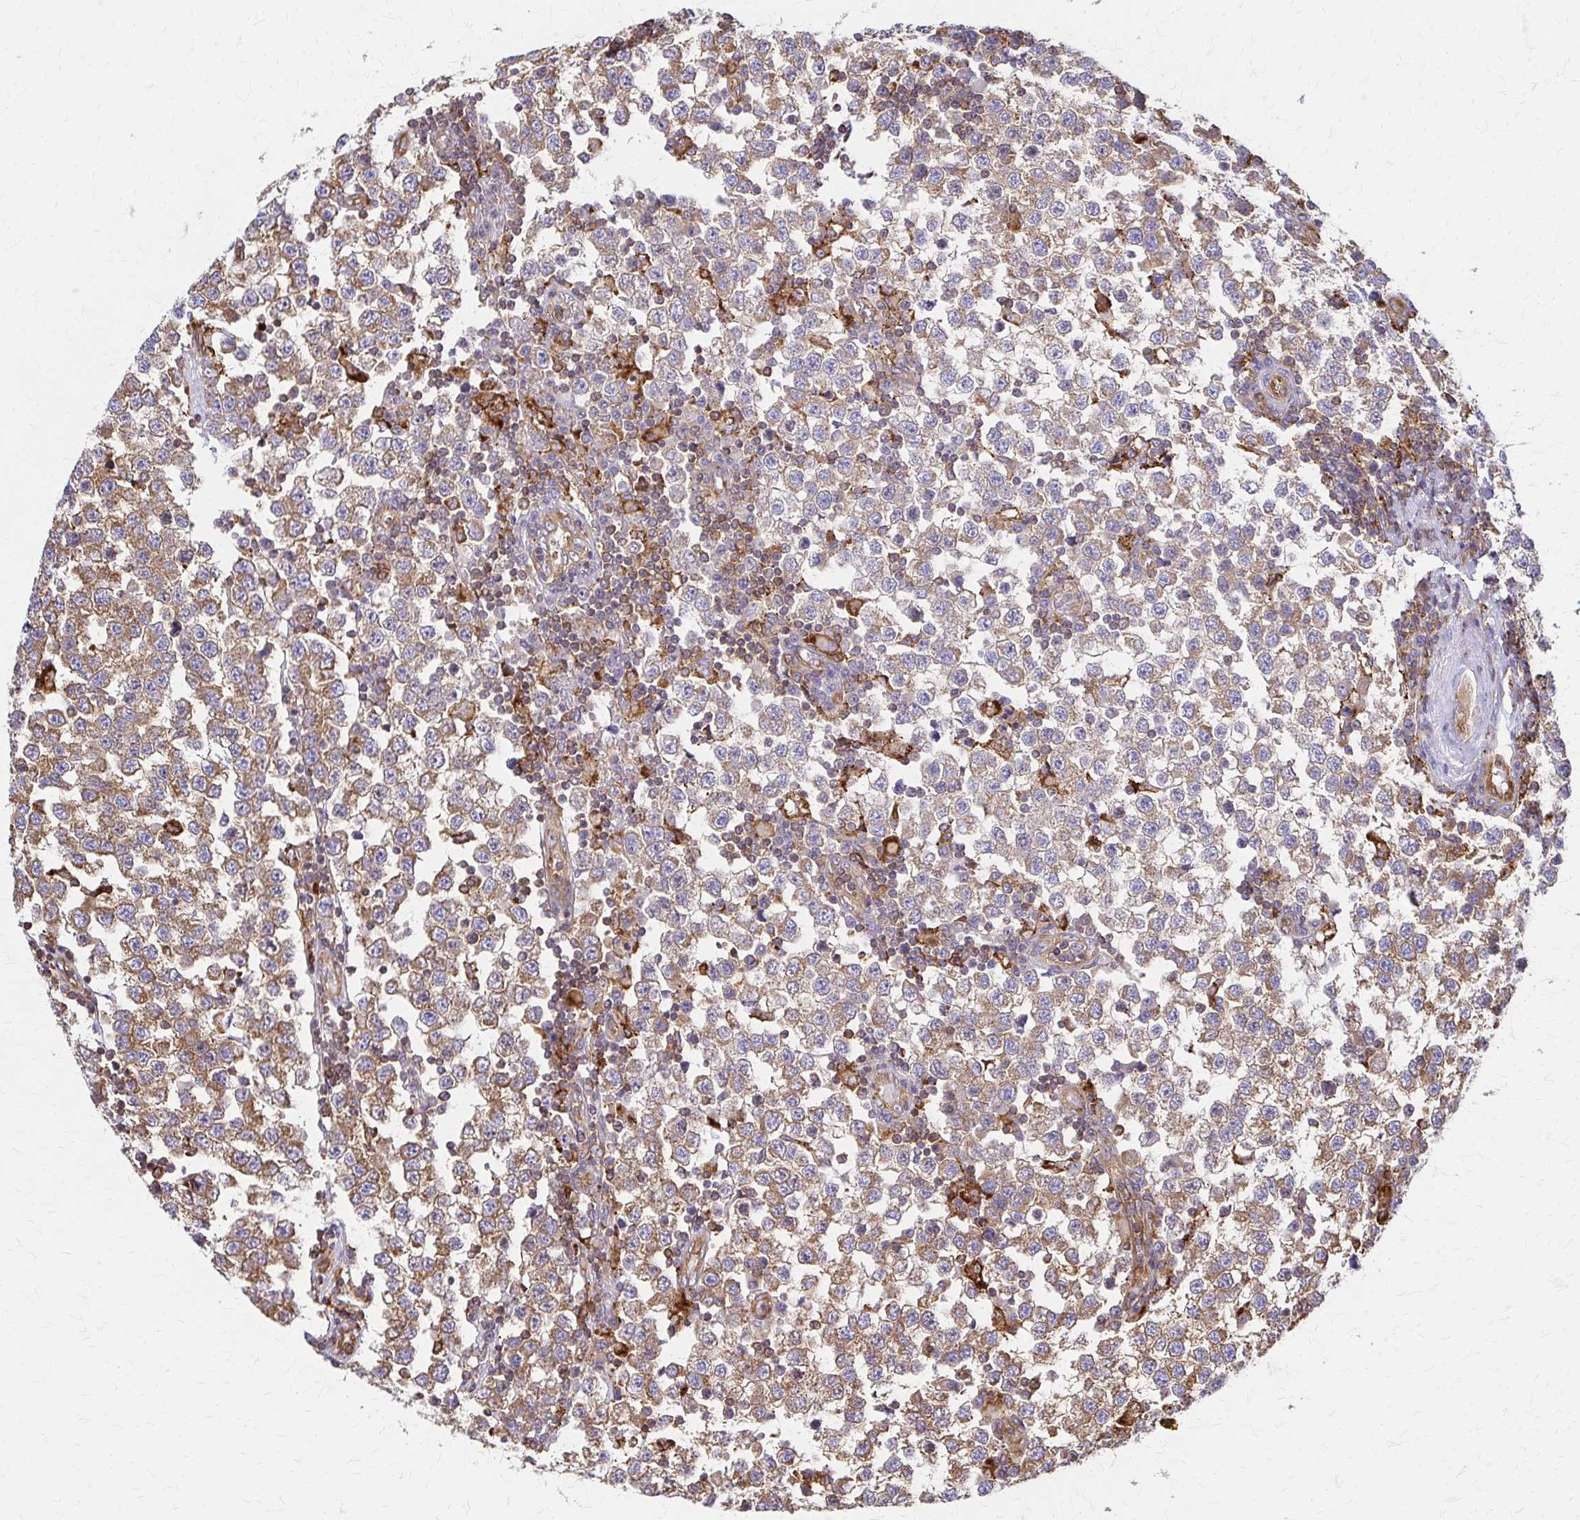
{"staining": {"intensity": "moderate", "quantity": "25%-75%", "location": "cytoplasmic/membranous"}, "tissue": "testis cancer", "cell_type": "Tumor cells", "image_type": "cancer", "snomed": [{"axis": "morphology", "description": "Seminoma, NOS"}, {"axis": "topography", "description": "Testis"}], "caption": "Brown immunohistochemical staining in testis cancer shows moderate cytoplasmic/membranous staining in approximately 25%-75% of tumor cells.", "gene": "WASF2", "patient": {"sex": "male", "age": 34}}